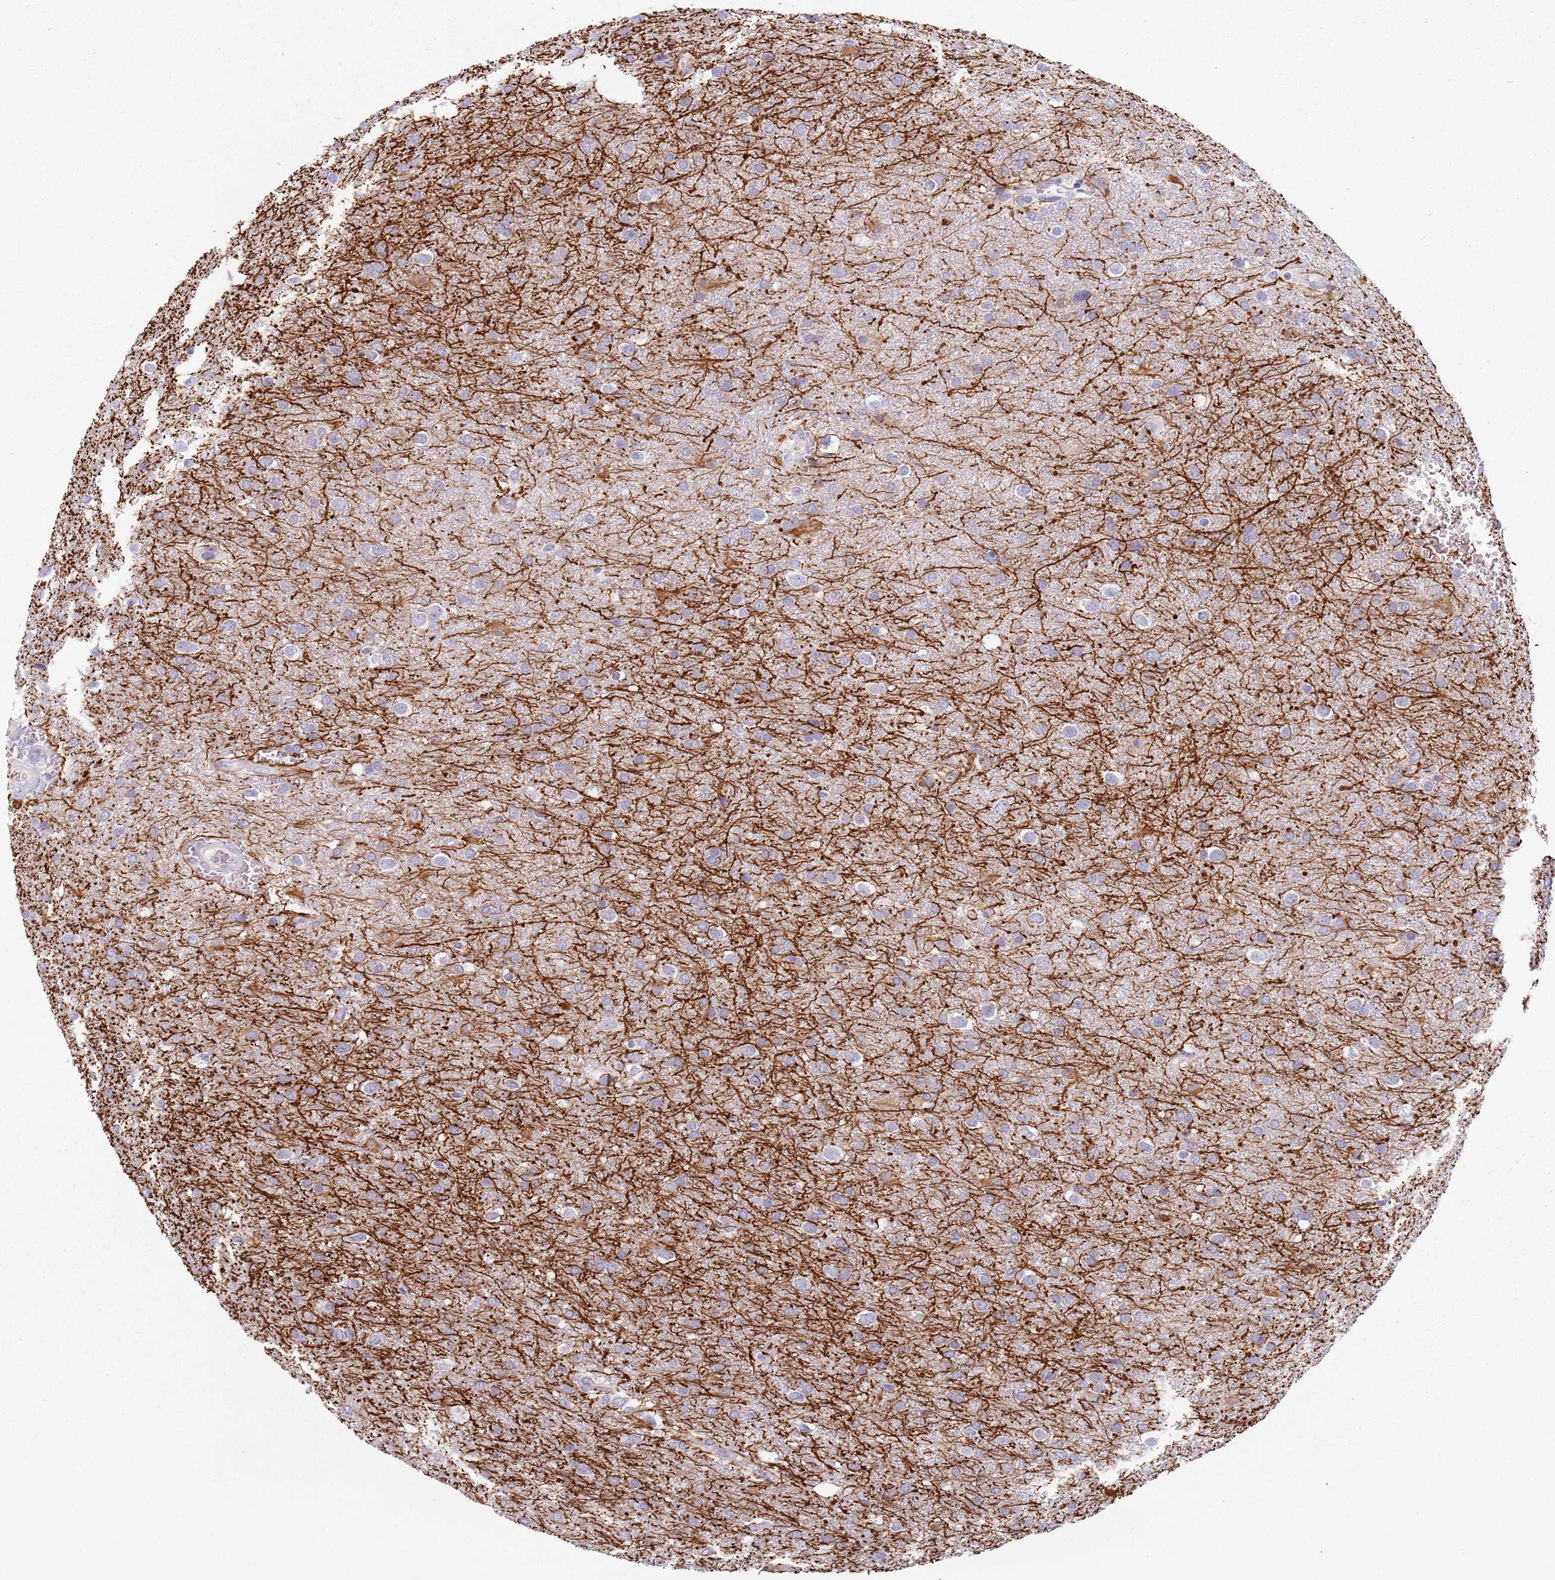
{"staining": {"intensity": "negative", "quantity": "none", "location": "none"}, "tissue": "glioma", "cell_type": "Tumor cells", "image_type": "cancer", "snomed": [{"axis": "morphology", "description": "Glioma, malignant, Low grade"}, {"axis": "topography", "description": "Brain"}], "caption": "Tumor cells are negative for brown protein staining in low-grade glioma (malignant). (Immunohistochemistry, brightfield microscopy, high magnification).", "gene": "CEP19", "patient": {"sex": "female", "age": 32}}